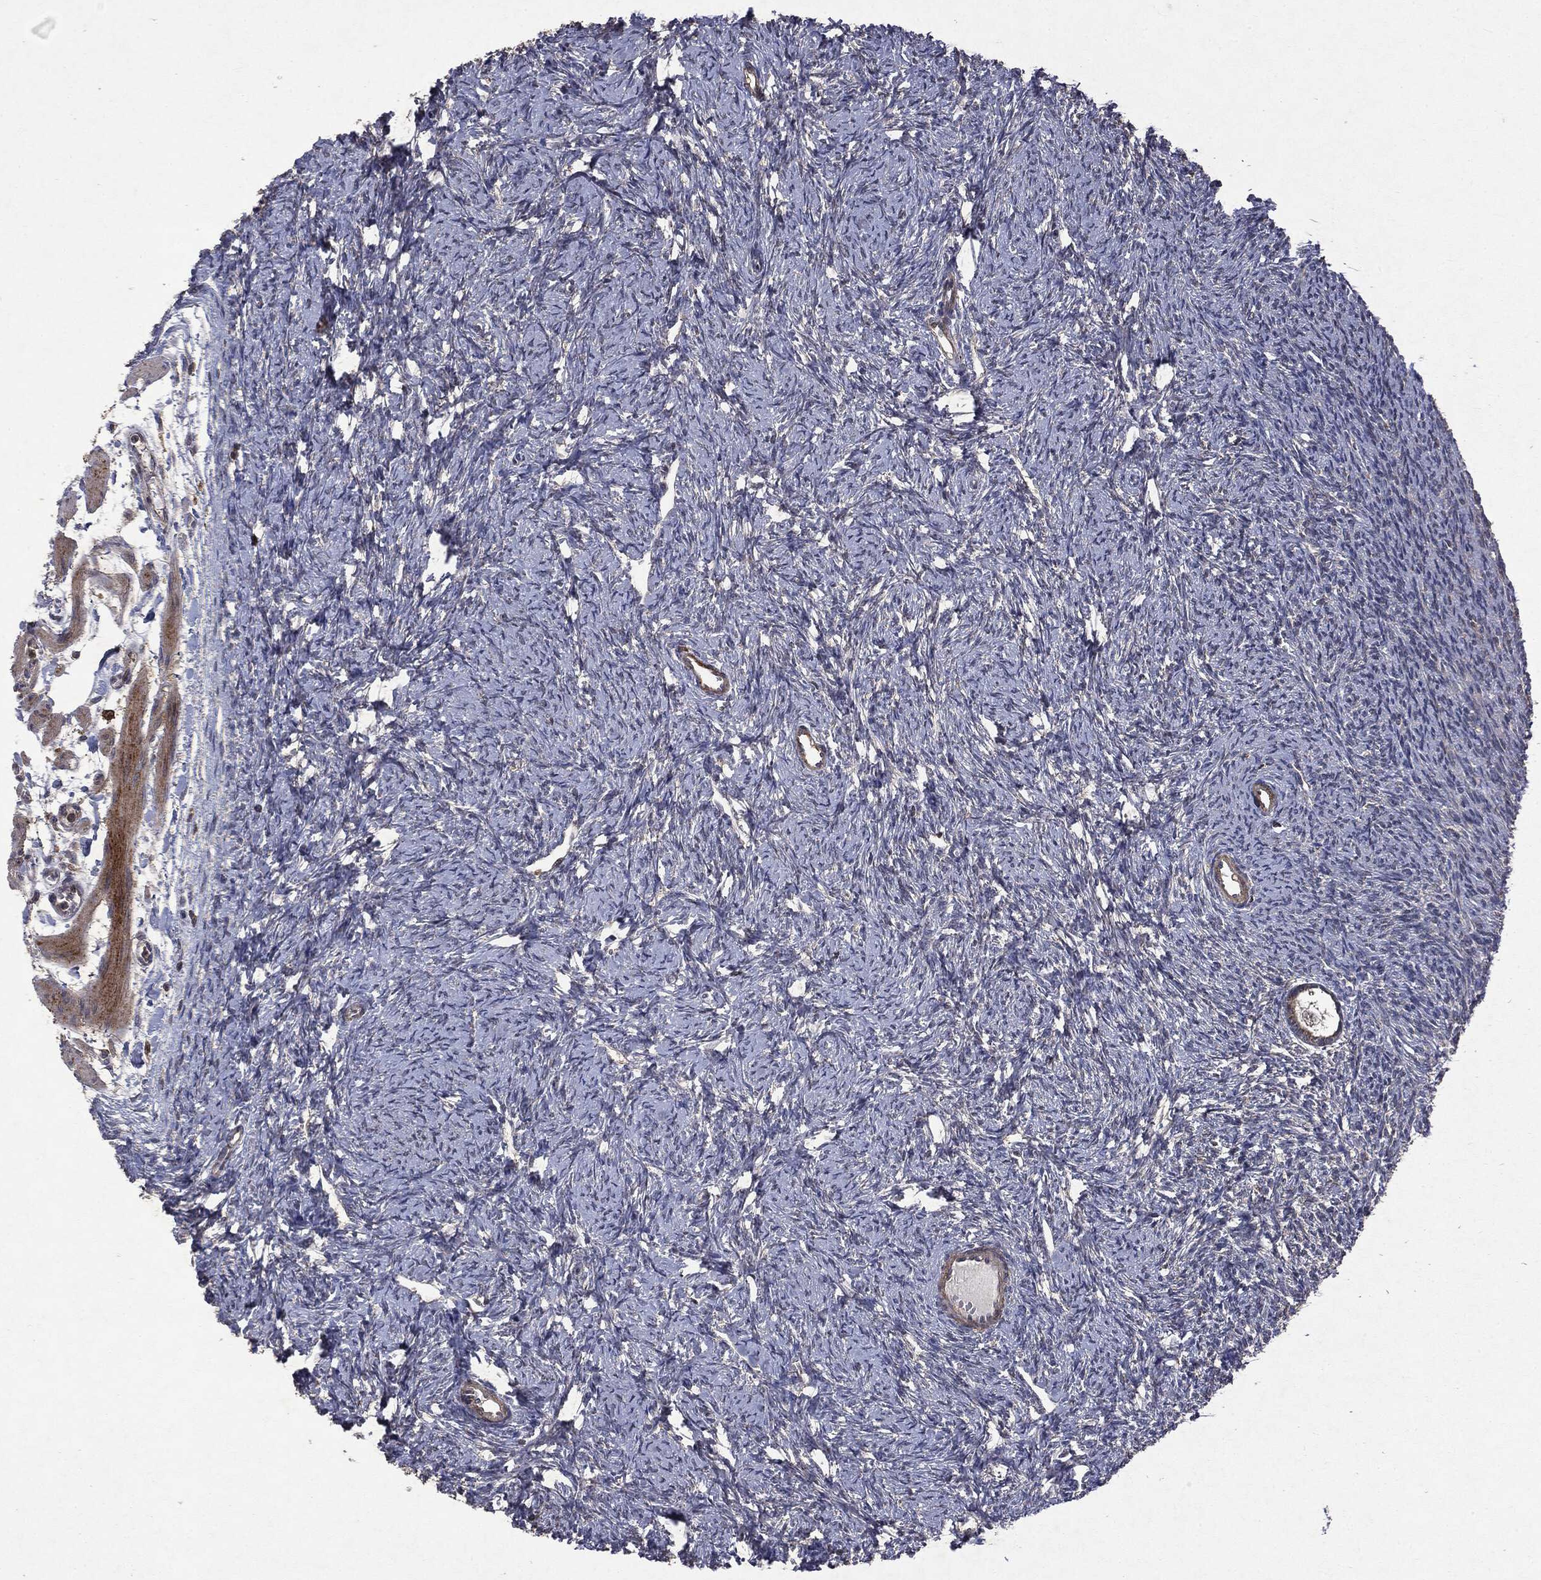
{"staining": {"intensity": "moderate", "quantity": "<25%", "location": "cytoplasmic/membranous"}, "tissue": "ovary", "cell_type": "Follicle cells", "image_type": "normal", "snomed": [{"axis": "morphology", "description": "Normal tissue, NOS"}, {"axis": "topography", "description": "Fallopian tube"}, {"axis": "topography", "description": "Ovary"}], "caption": "This is a micrograph of immunohistochemistry (IHC) staining of benign ovary, which shows moderate expression in the cytoplasmic/membranous of follicle cells.", "gene": "PTEN", "patient": {"sex": "female", "age": 33}}